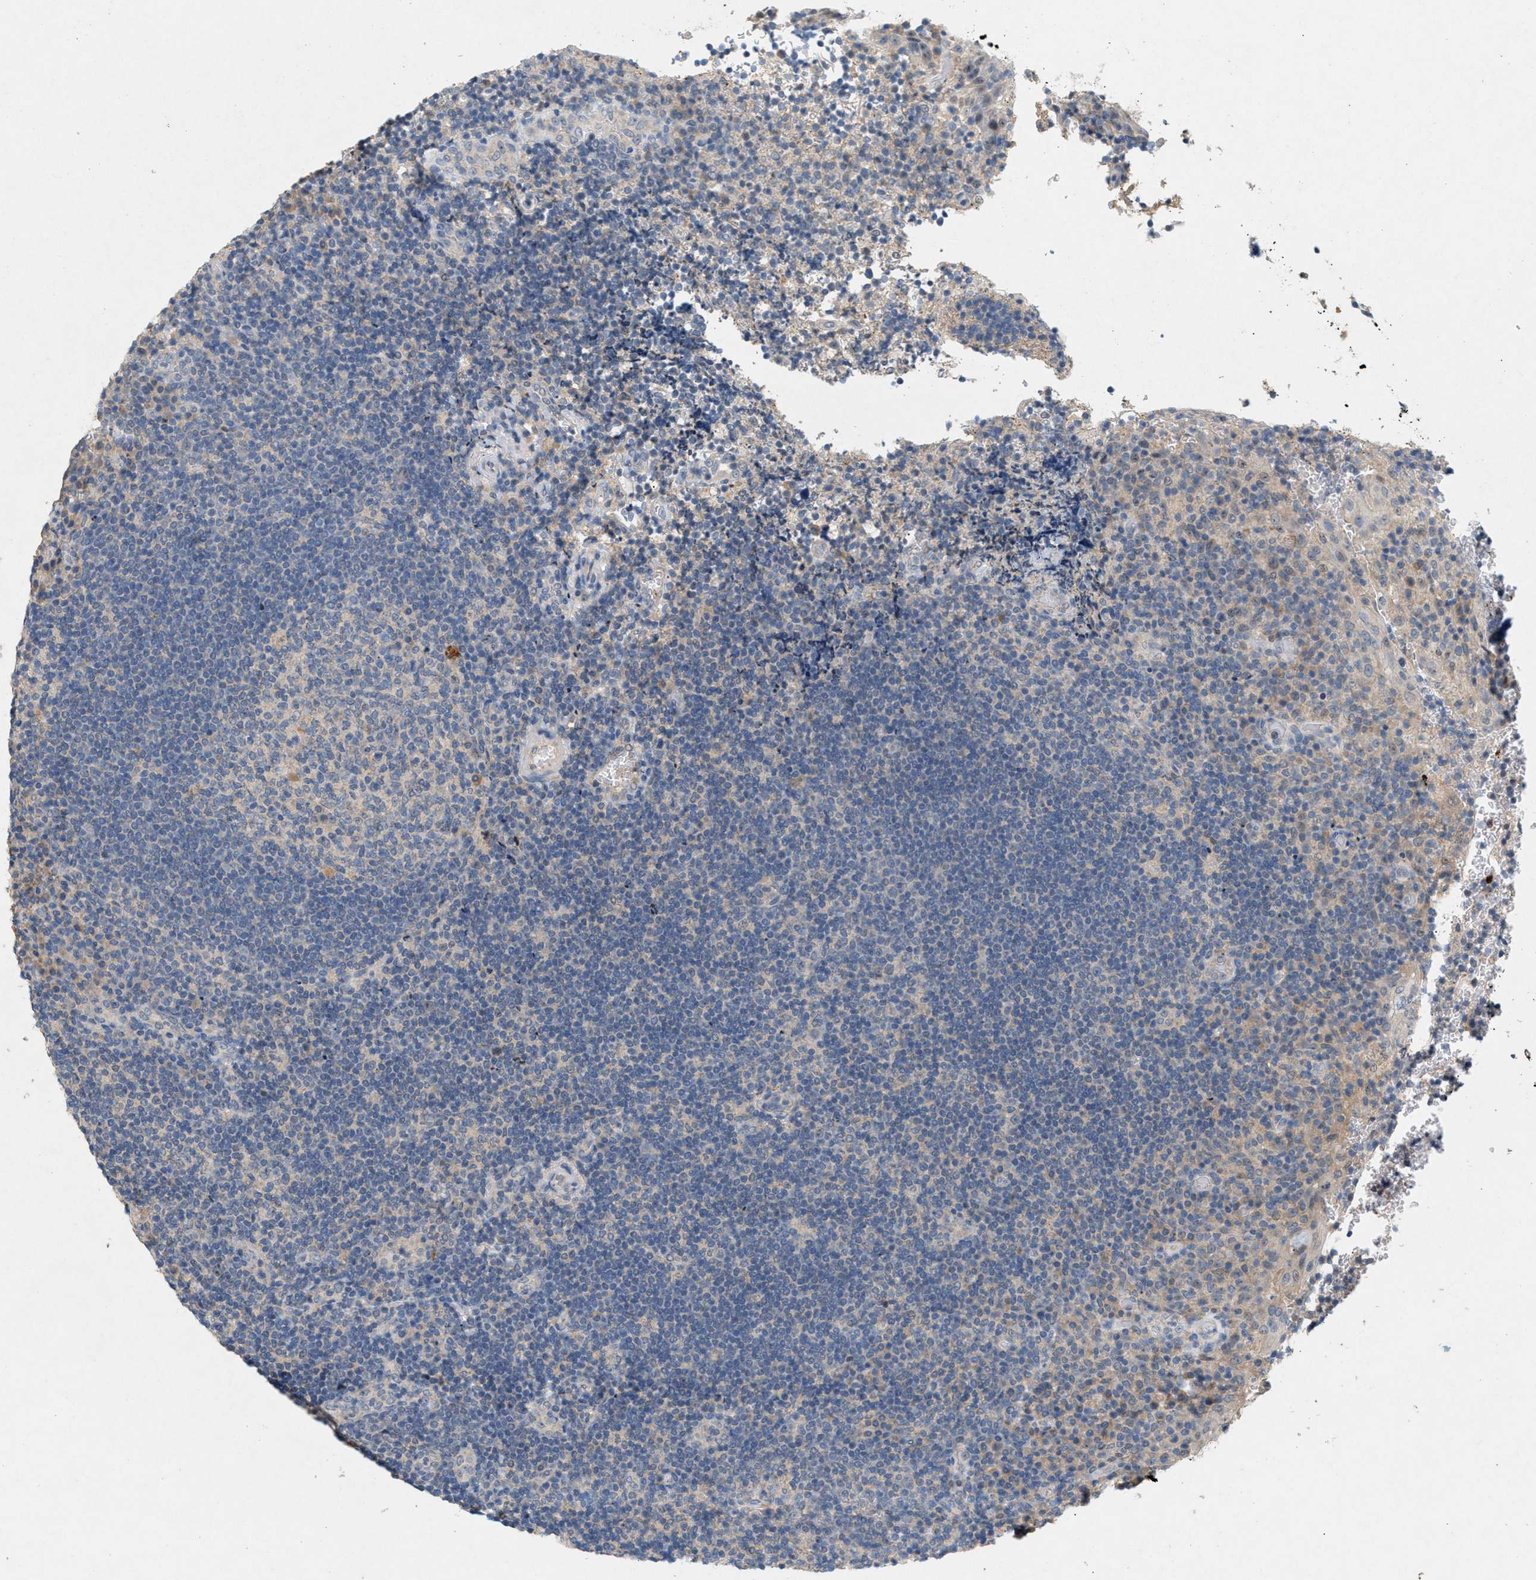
{"staining": {"intensity": "negative", "quantity": "none", "location": "none"}, "tissue": "lymphoma", "cell_type": "Tumor cells", "image_type": "cancer", "snomed": [{"axis": "morphology", "description": "Malignant lymphoma, non-Hodgkin's type, High grade"}, {"axis": "topography", "description": "Tonsil"}], "caption": "A photomicrograph of lymphoma stained for a protein exhibits no brown staining in tumor cells.", "gene": "DCAF7", "patient": {"sex": "female", "age": 36}}